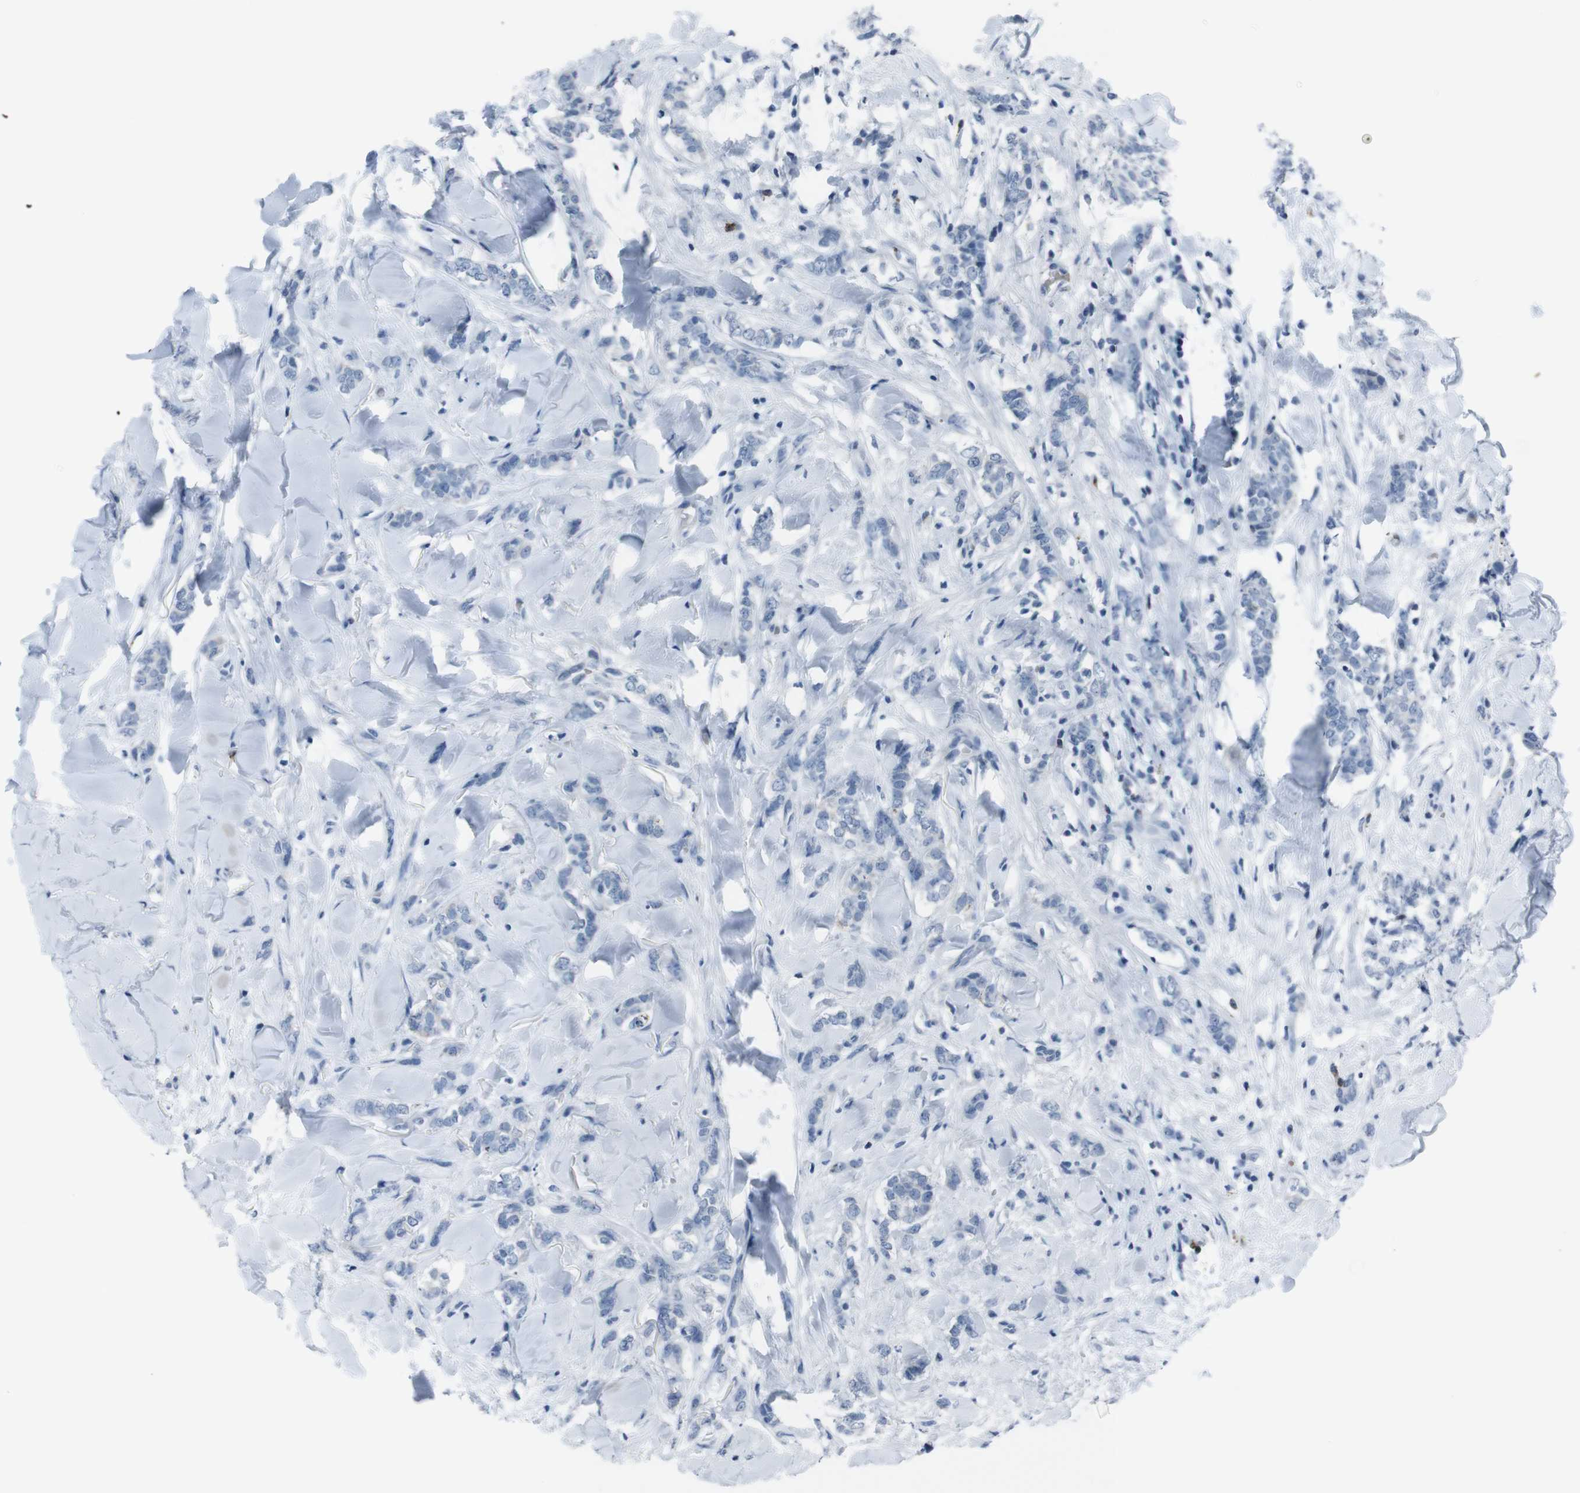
{"staining": {"intensity": "negative", "quantity": "none", "location": "none"}, "tissue": "breast cancer", "cell_type": "Tumor cells", "image_type": "cancer", "snomed": [{"axis": "morphology", "description": "Lobular carcinoma"}, {"axis": "topography", "description": "Skin"}, {"axis": "topography", "description": "Breast"}], "caption": "Immunohistochemistry of breast cancer (lobular carcinoma) demonstrates no expression in tumor cells.", "gene": "ST6GAL1", "patient": {"sex": "female", "age": 46}}